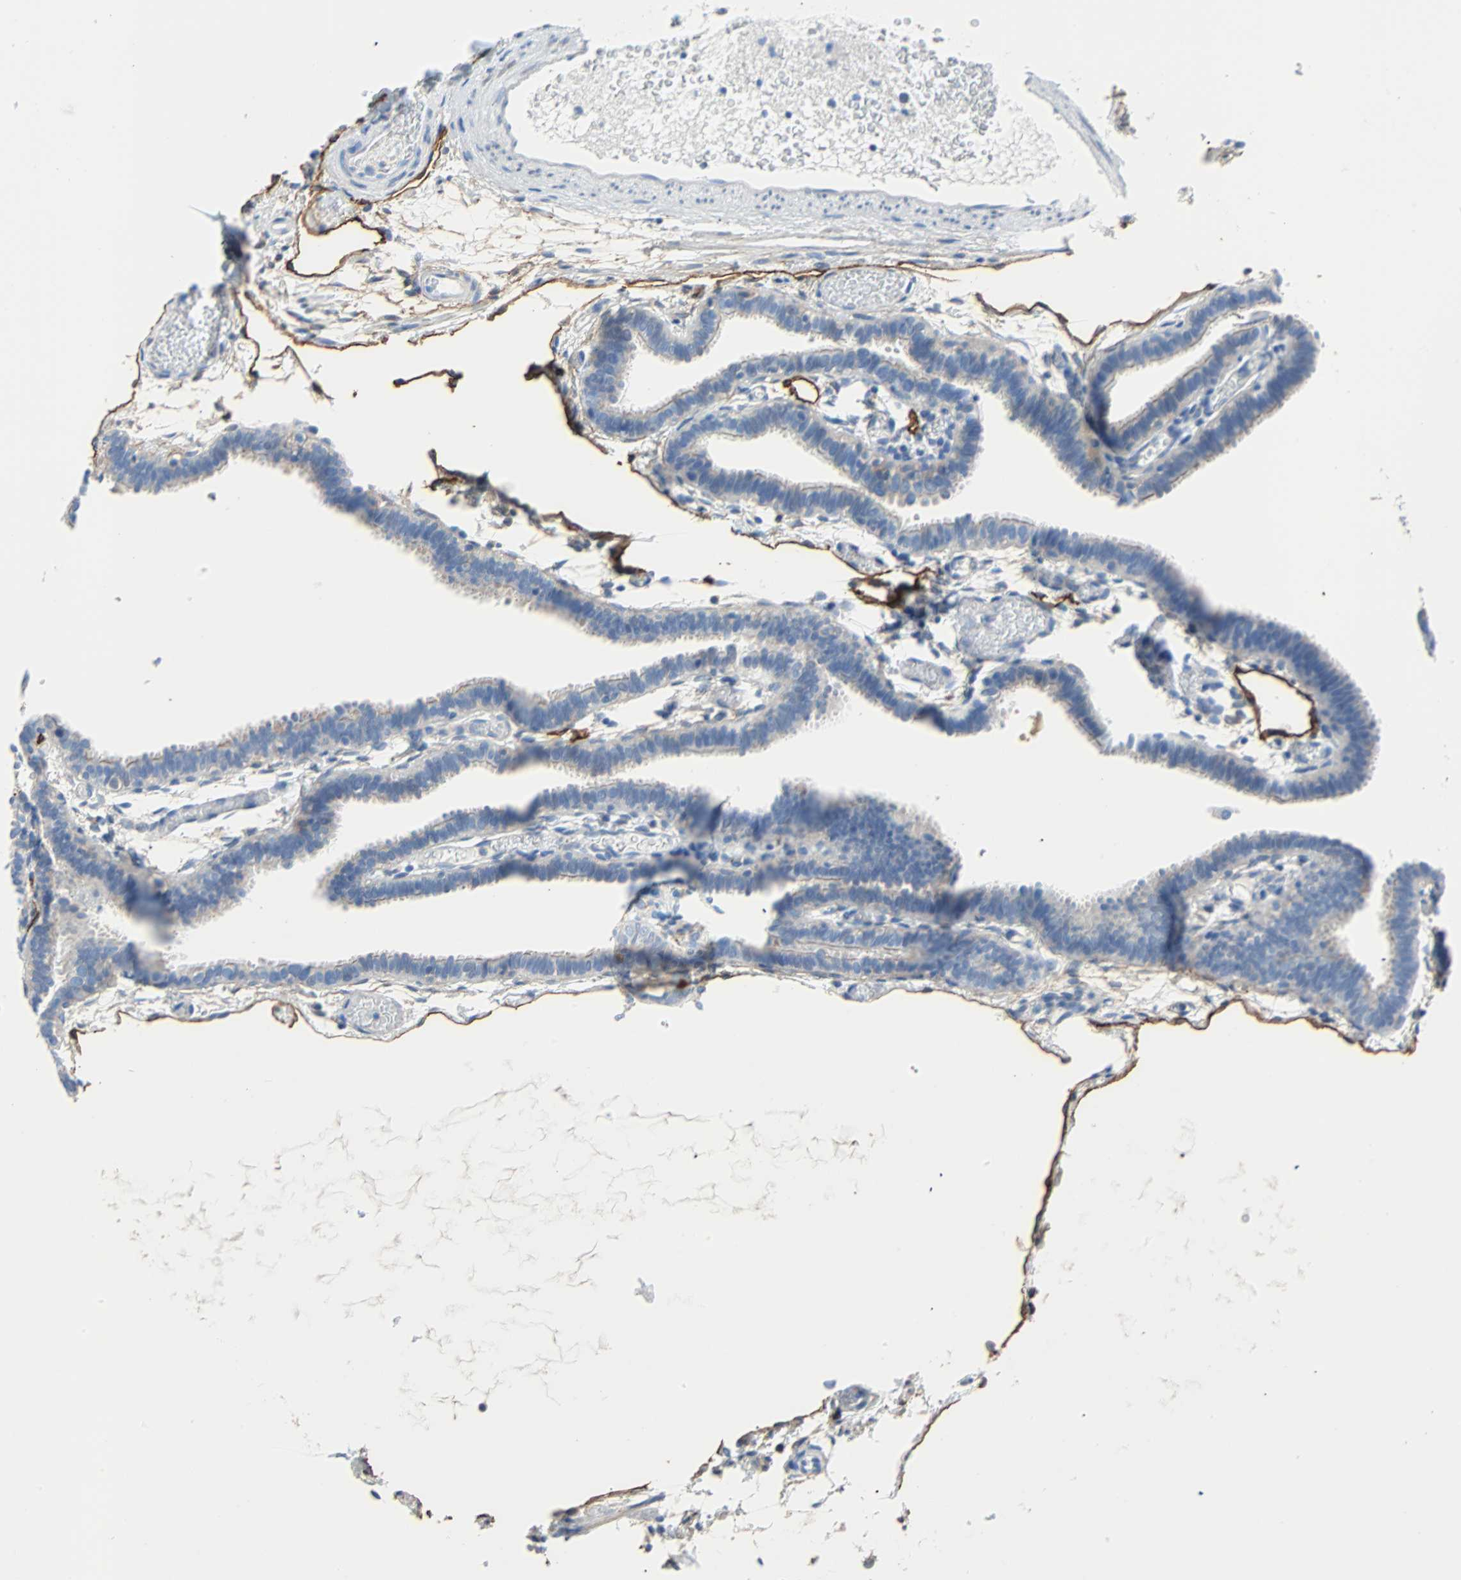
{"staining": {"intensity": "negative", "quantity": "none", "location": "none"}, "tissue": "fallopian tube", "cell_type": "Glandular cells", "image_type": "normal", "snomed": [{"axis": "morphology", "description": "Normal tissue, NOS"}, {"axis": "topography", "description": "Fallopian tube"}], "caption": "A high-resolution image shows immunohistochemistry (IHC) staining of normal fallopian tube, which shows no significant staining in glandular cells. The staining was performed using DAB (3,3'-diaminobenzidine) to visualize the protein expression in brown, while the nuclei were stained in blue with hematoxylin (Magnification: 20x).", "gene": "PDPN", "patient": {"sex": "female", "age": 29}}